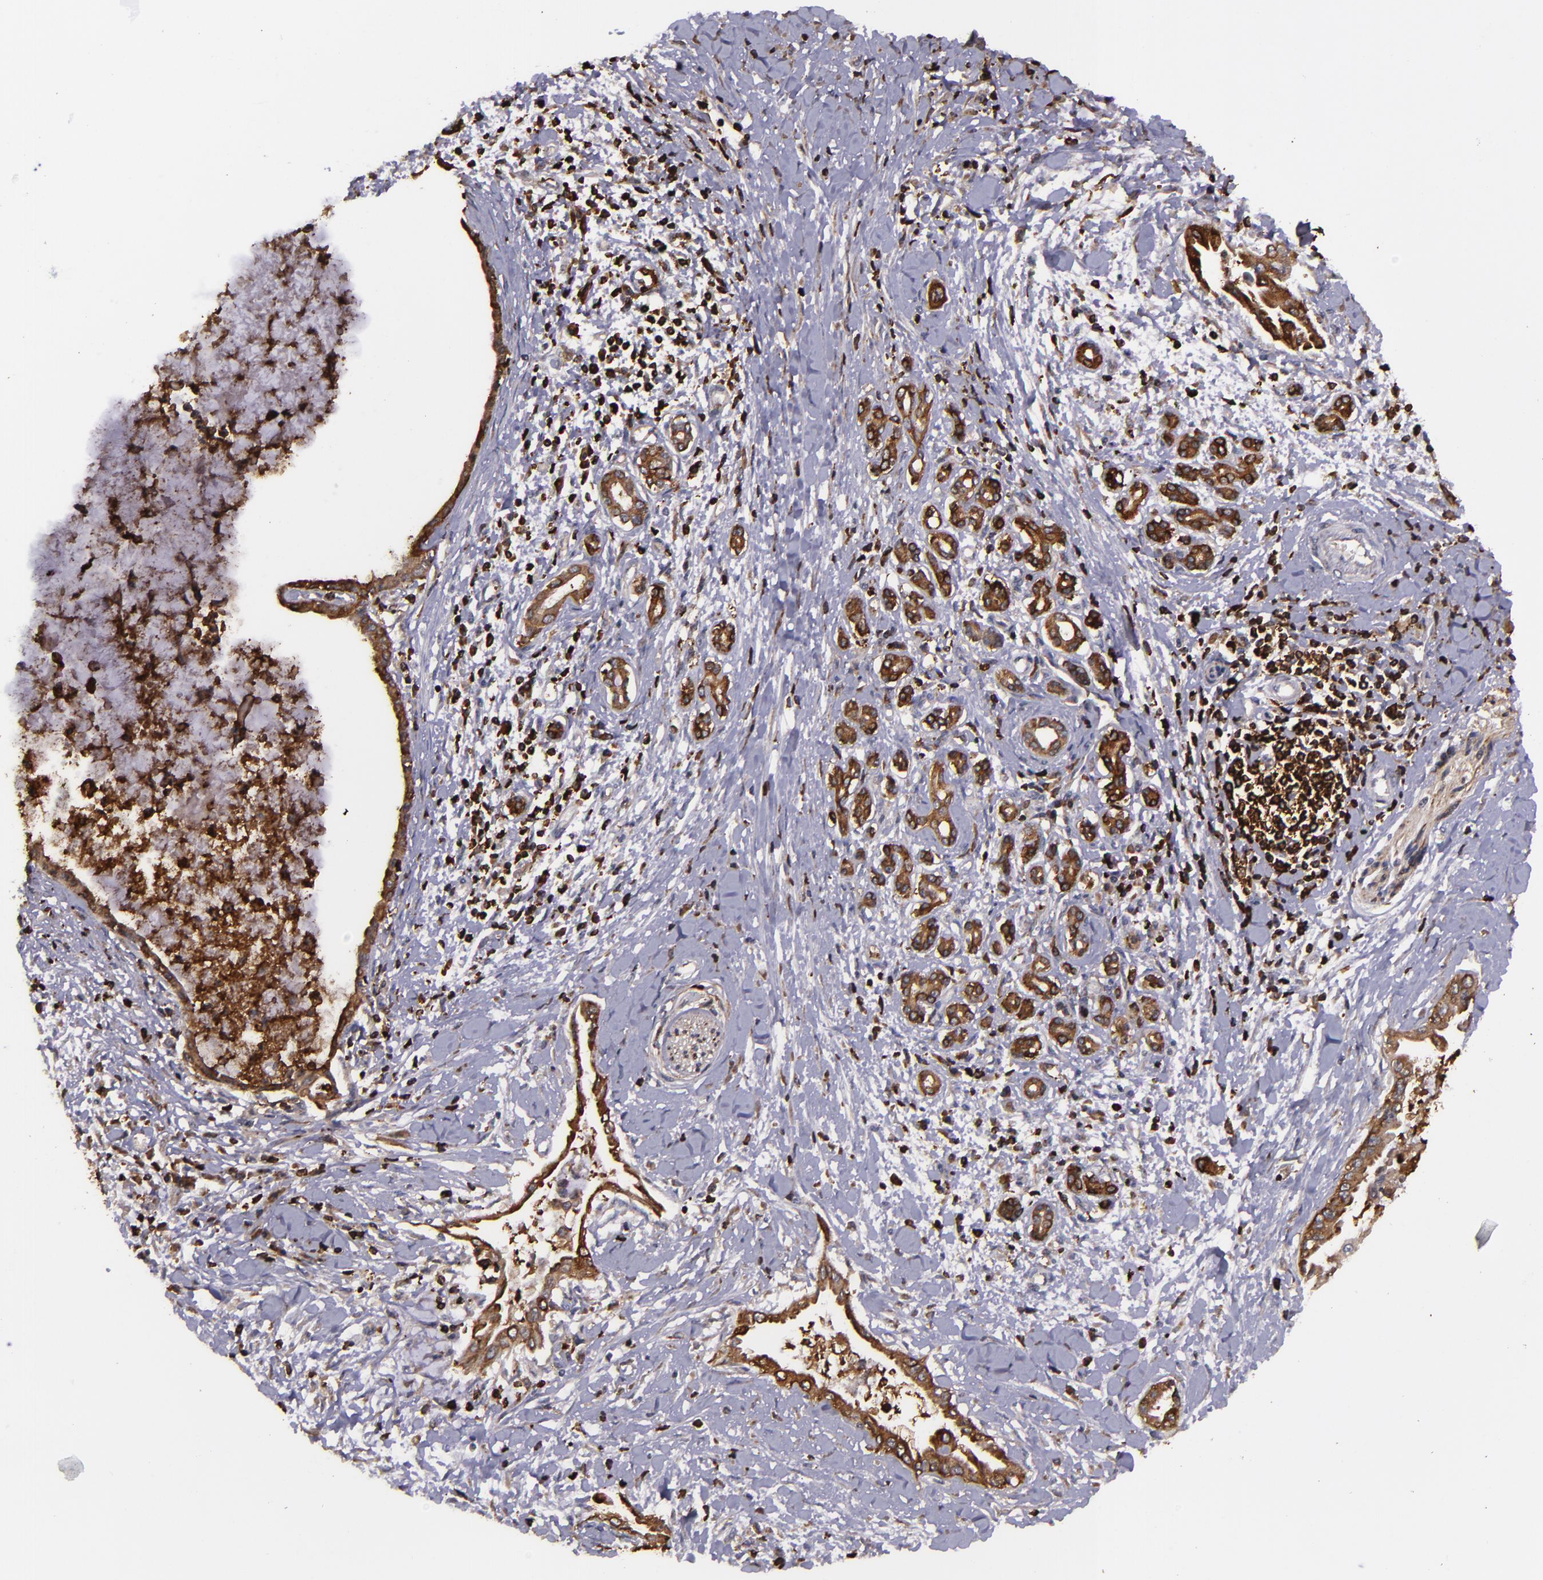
{"staining": {"intensity": "moderate", "quantity": ">75%", "location": "cytoplasmic/membranous"}, "tissue": "pancreatic cancer", "cell_type": "Tumor cells", "image_type": "cancer", "snomed": [{"axis": "morphology", "description": "Adenocarcinoma, NOS"}, {"axis": "topography", "description": "Pancreas"}], "caption": "Immunohistochemical staining of adenocarcinoma (pancreatic) shows medium levels of moderate cytoplasmic/membranous positivity in approximately >75% of tumor cells. The protein is stained brown, and the nuclei are stained in blue (DAB (3,3'-diaminobenzidine) IHC with brightfield microscopy, high magnification).", "gene": "SLC9A3R1", "patient": {"sex": "female", "age": 64}}